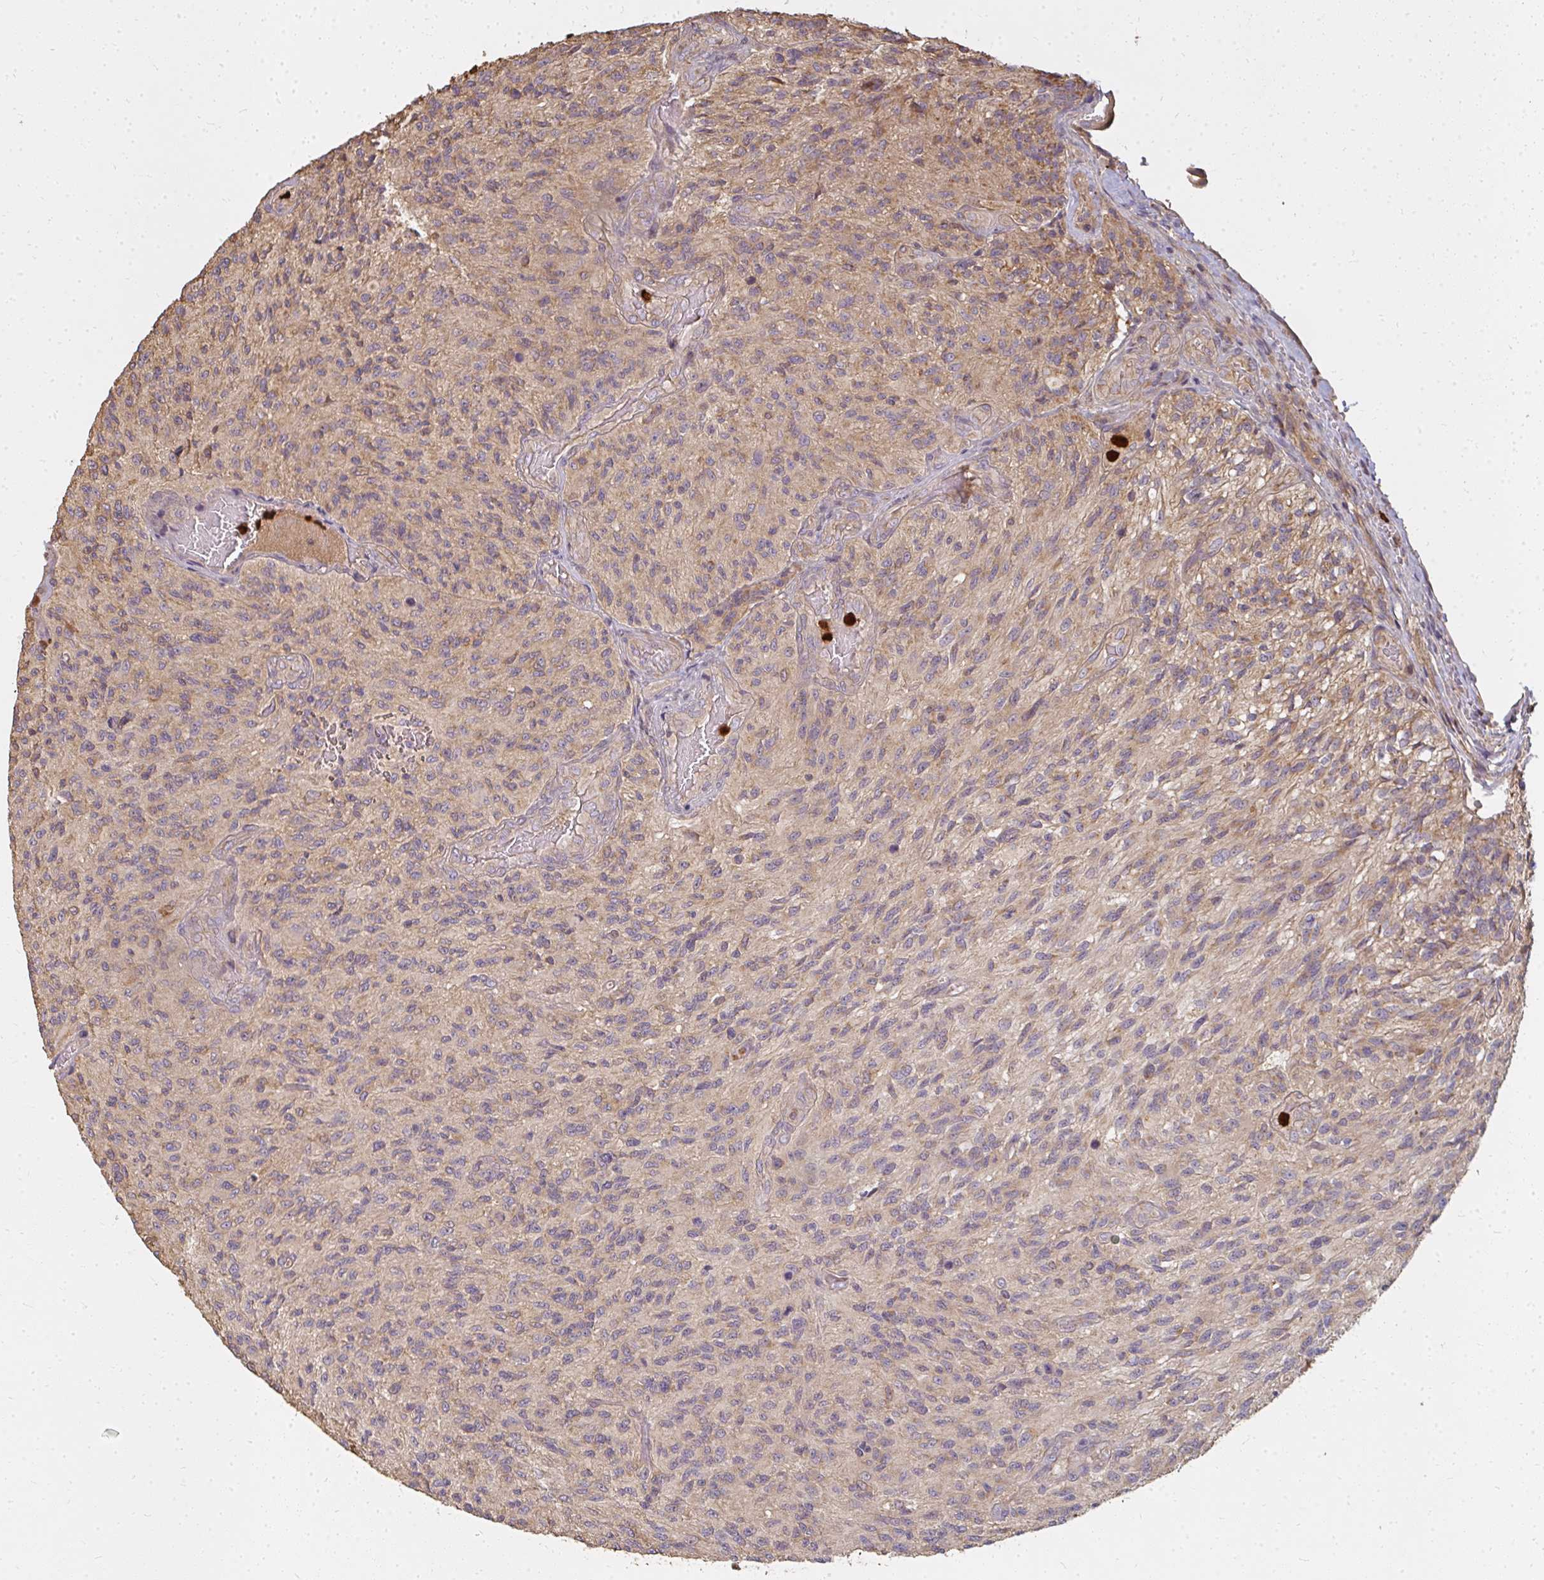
{"staining": {"intensity": "weak", "quantity": "25%-75%", "location": "cytoplasmic/membranous"}, "tissue": "glioma", "cell_type": "Tumor cells", "image_type": "cancer", "snomed": [{"axis": "morphology", "description": "Normal tissue, NOS"}, {"axis": "morphology", "description": "Glioma, malignant, High grade"}, {"axis": "topography", "description": "Cerebral cortex"}], "caption": "This micrograph shows IHC staining of human malignant high-grade glioma, with low weak cytoplasmic/membranous staining in approximately 25%-75% of tumor cells.", "gene": "CNTRL", "patient": {"sex": "male", "age": 56}}